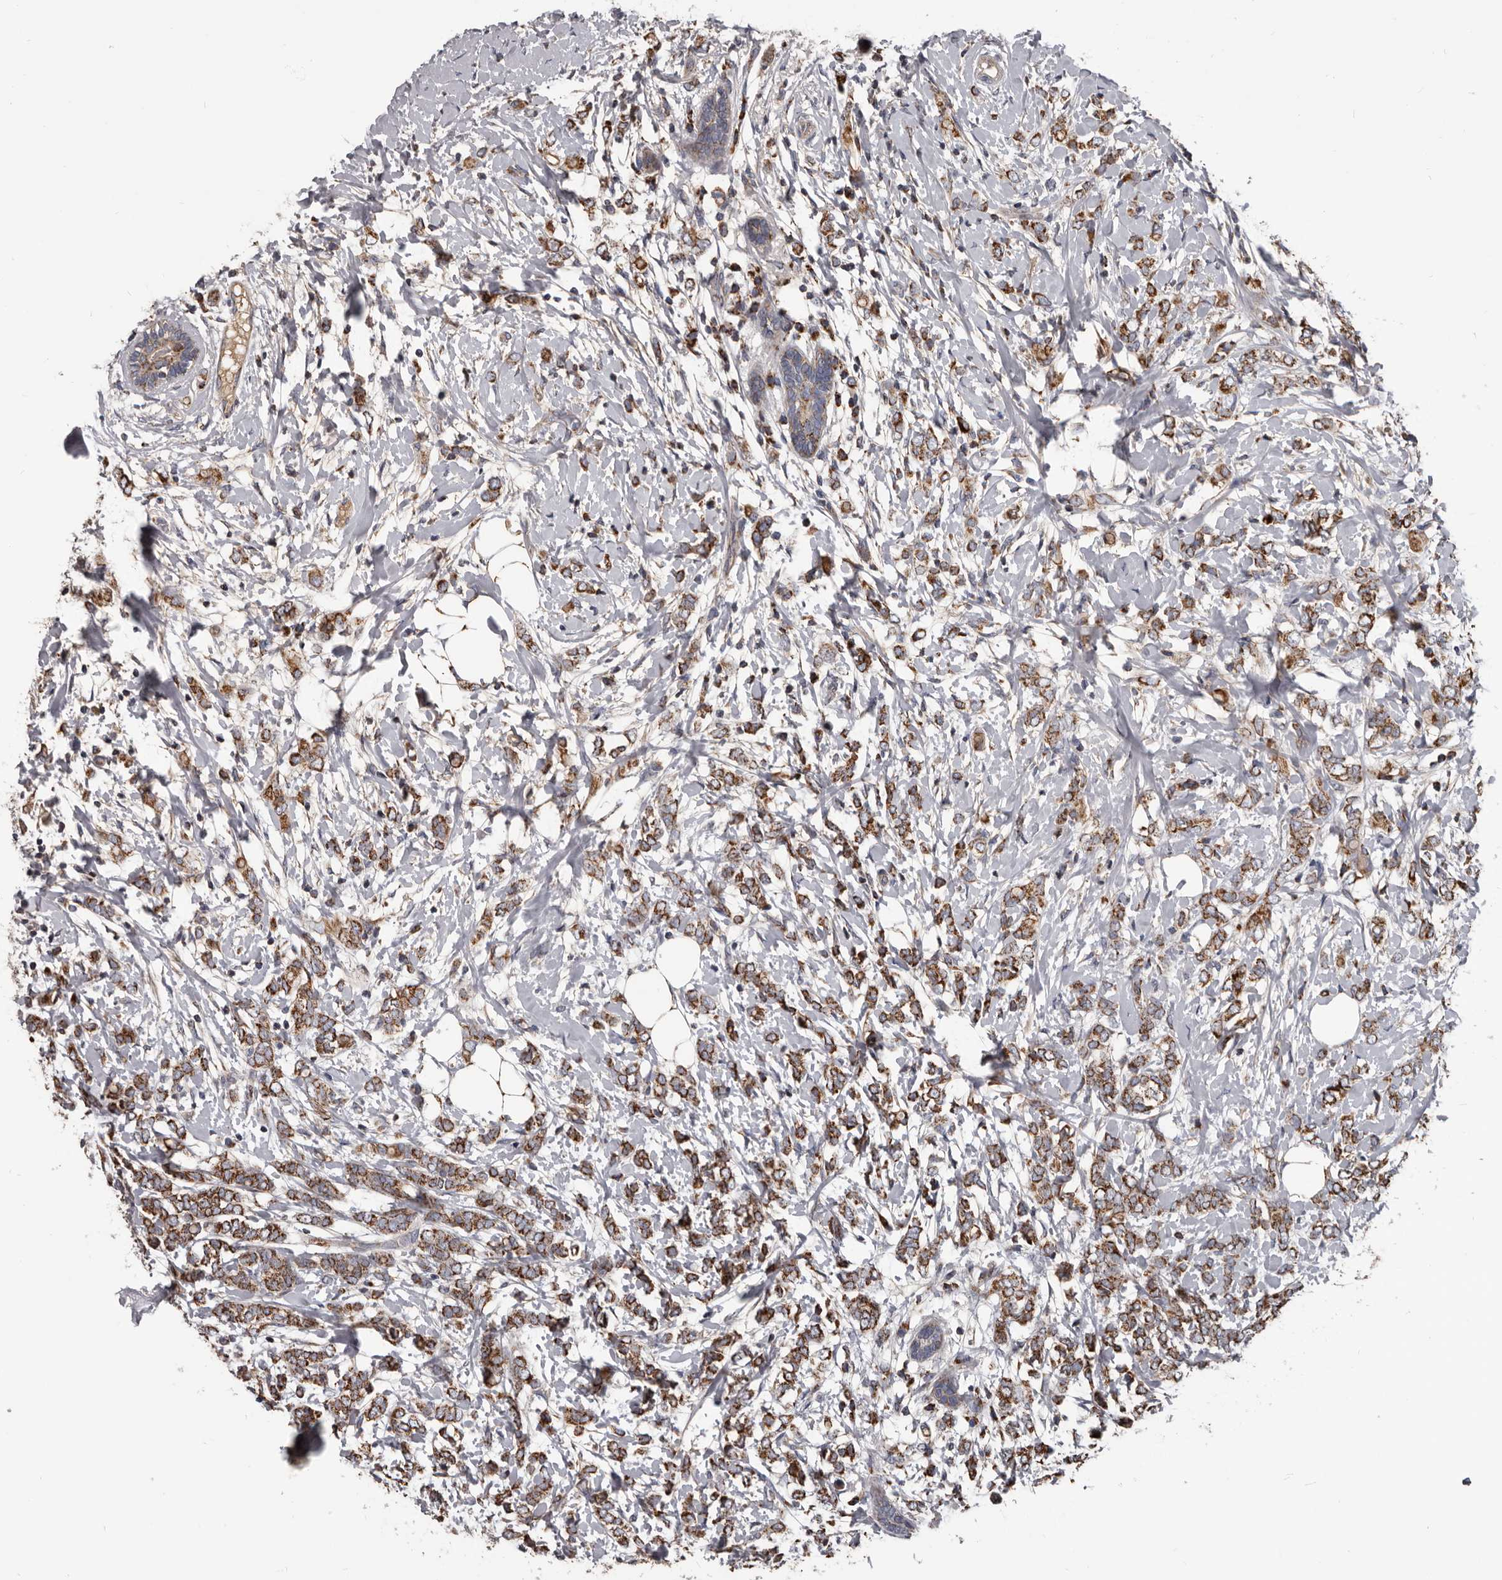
{"staining": {"intensity": "moderate", "quantity": ">75%", "location": "cytoplasmic/membranous"}, "tissue": "breast cancer", "cell_type": "Tumor cells", "image_type": "cancer", "snomed": [{"axis": "morphology", "description": "Normal tissue, NOS"}, {"axis": "morphology", "description": "Lobular carcinoma"}, {"axis": "topography", "description": "Breast"}], "caption": "This is an image of IHC staining of lobular carcinoma (breast), which shows moderate expression in the cytoplasmic/membranous of tumor cells.", "gene": "ALDH5A1", "patient": {"sex": "female", "age": 47}}